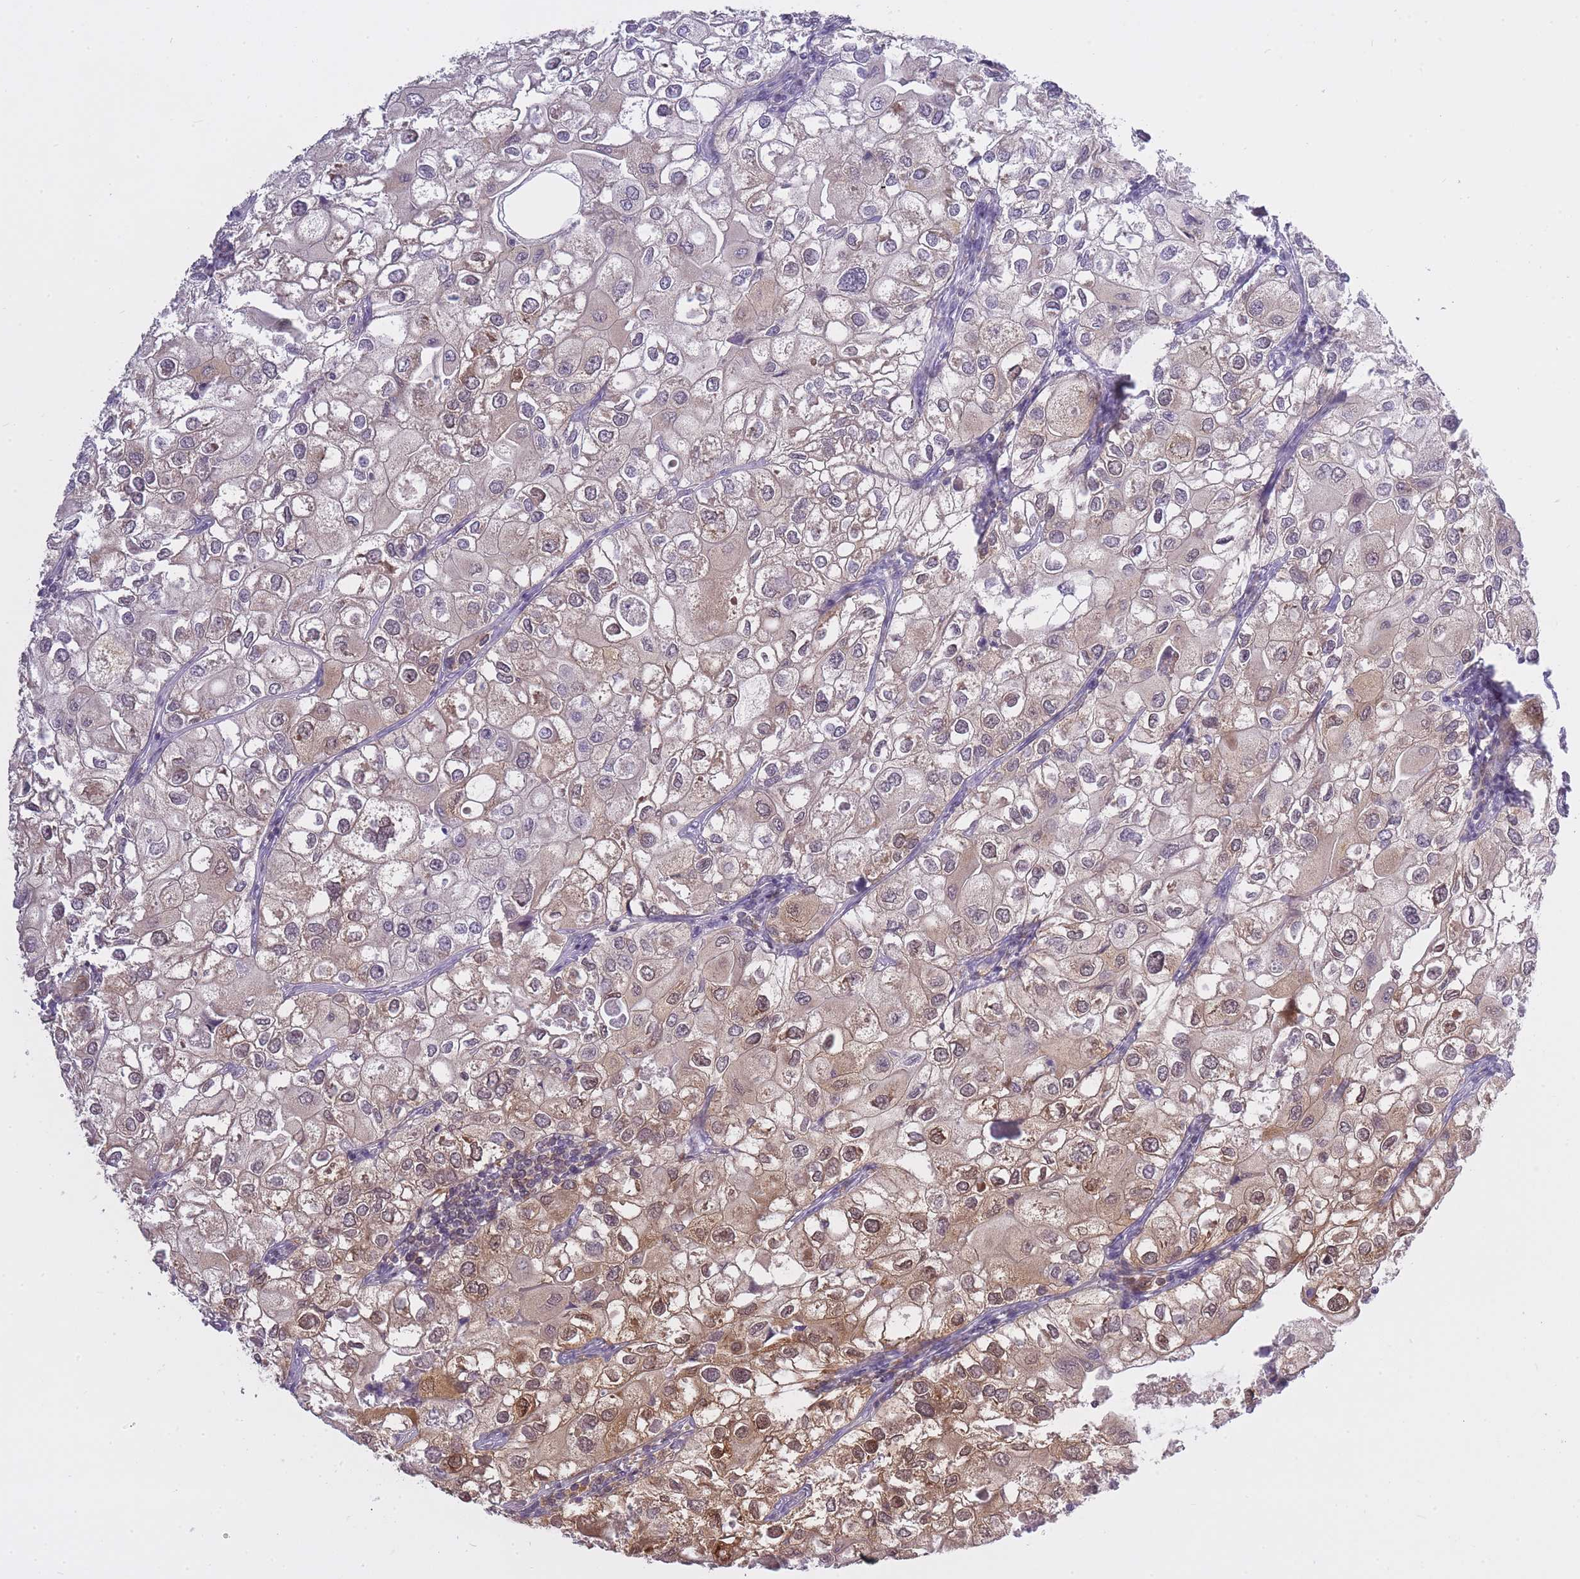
{"staining": {"intensity": "moderate", "quantity": "<25%", "location": "cytoplasmic/membranous,nuclear"}, "tissue": "urothelial cancer", "cell_type": "Tumor cells", "image_type": "cancer", "snomed": [{"axis": "morphology", "description": "Urothelial carcinoma, High grade"}, {"axis": "topography", "description": "Urinary bladder"}], "caption": "Urothelial cancer stained with DAB (3,3'-diaminobenzidine) immunohistochemistry (IHC) reveals low levels of moderate cytoplasmic/membranous and nuclear staining in approximately <25% of tumor cells.", "gene": "CXorf38", "patient": {"sex": "male", "age": 64}}